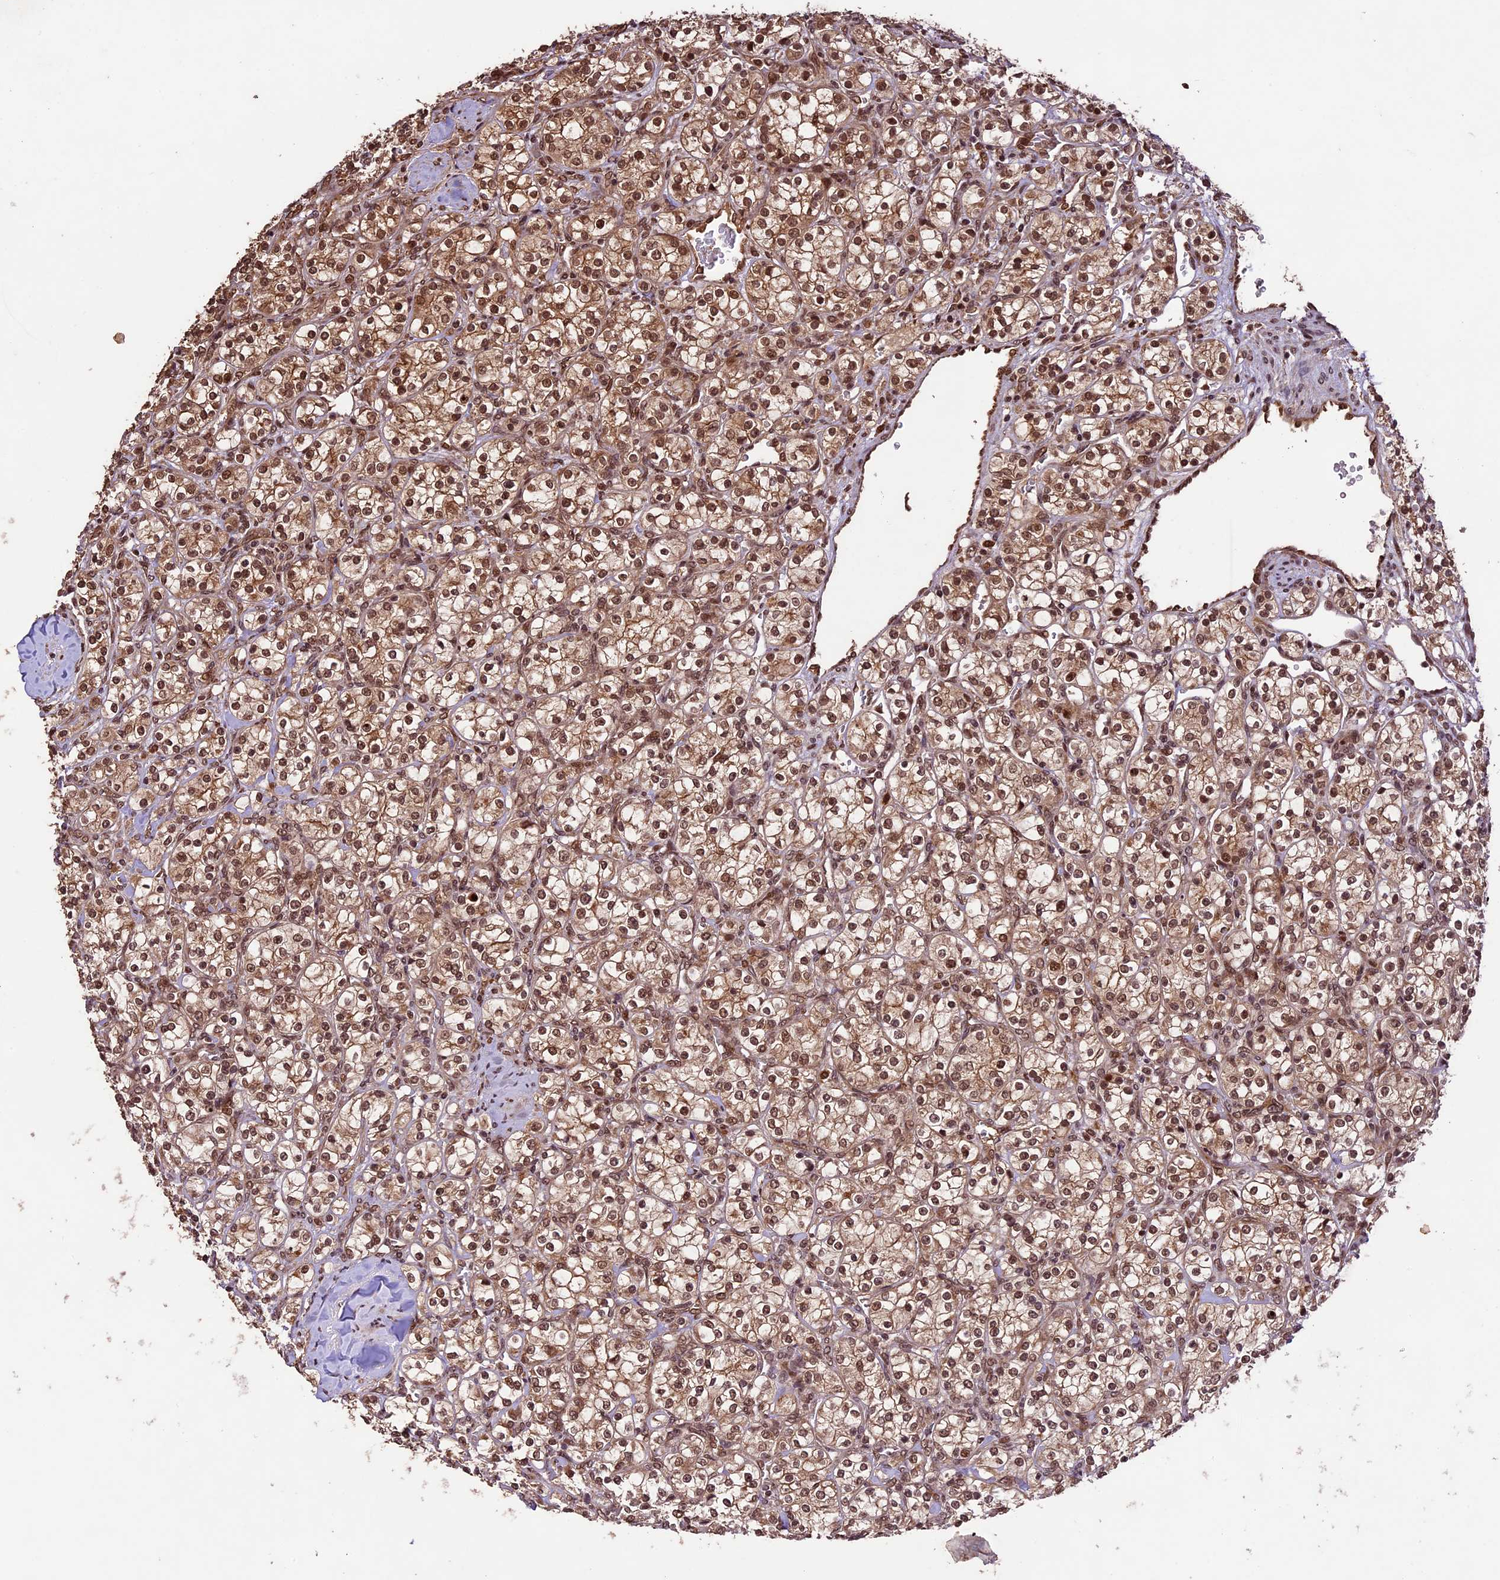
{"staining": {"intensity": "moderate", "quantity": ">75%", "location": "cytoplasmic/membranous,nuclear"}, "tissue": "renal cancer", "cell_type": "Tumor cells", "image_type": "cancer", "snomed": [{"axis": "morphology", "description": "Adenocarcinoma, NOS"}, {"axis": "topography", "description": "Kidney"}], "caption": "Immunohistochemistry of renal adenocarcinoma displays medium levels of moderate cytoplasmic/membranous and nuclear expression in approximately >75% of tumor cells. The protein is shown in brown color, while the nuclei are stained blue.", "gene": "CDKN2AIP", "patient": {"sex": "male", "age": 77}}